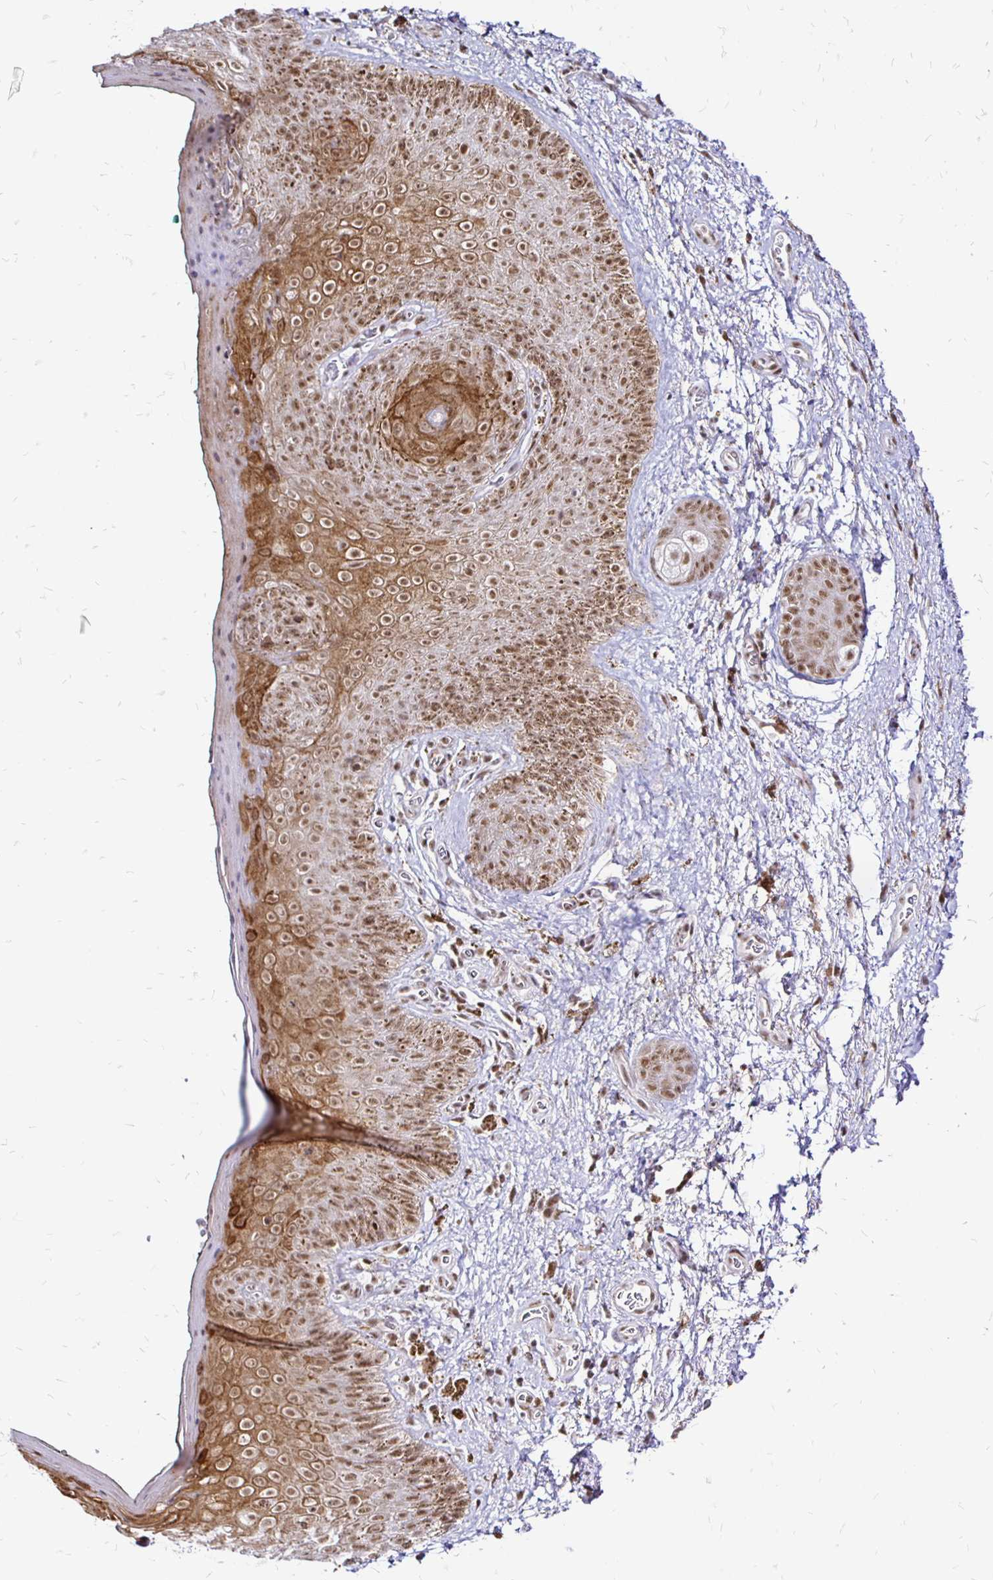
{"staining": {"intensity": "moderate", "quantity": "25%-75%", "location": "nuclear"}, "tissue": "adipose tissue", "cell_type": "Adipocytes", "image_type": "normal", "snomed": [{"axis": "morphology", "description": "Normal tissue, NOS"}, {"axis": "topography", "description": "Vulva"}, {"axis": "topography", "description": "Peripheral nerve tissue"}], "caption": "A high-resolution micrograph shows immunohistochemistry staining of normal adipose tissue, which displays moderate nuclear staining in approximately 25%-75% of adipocytes.", "gene": "SIN3A", "patient": {"sex": "female", "age": 66}}